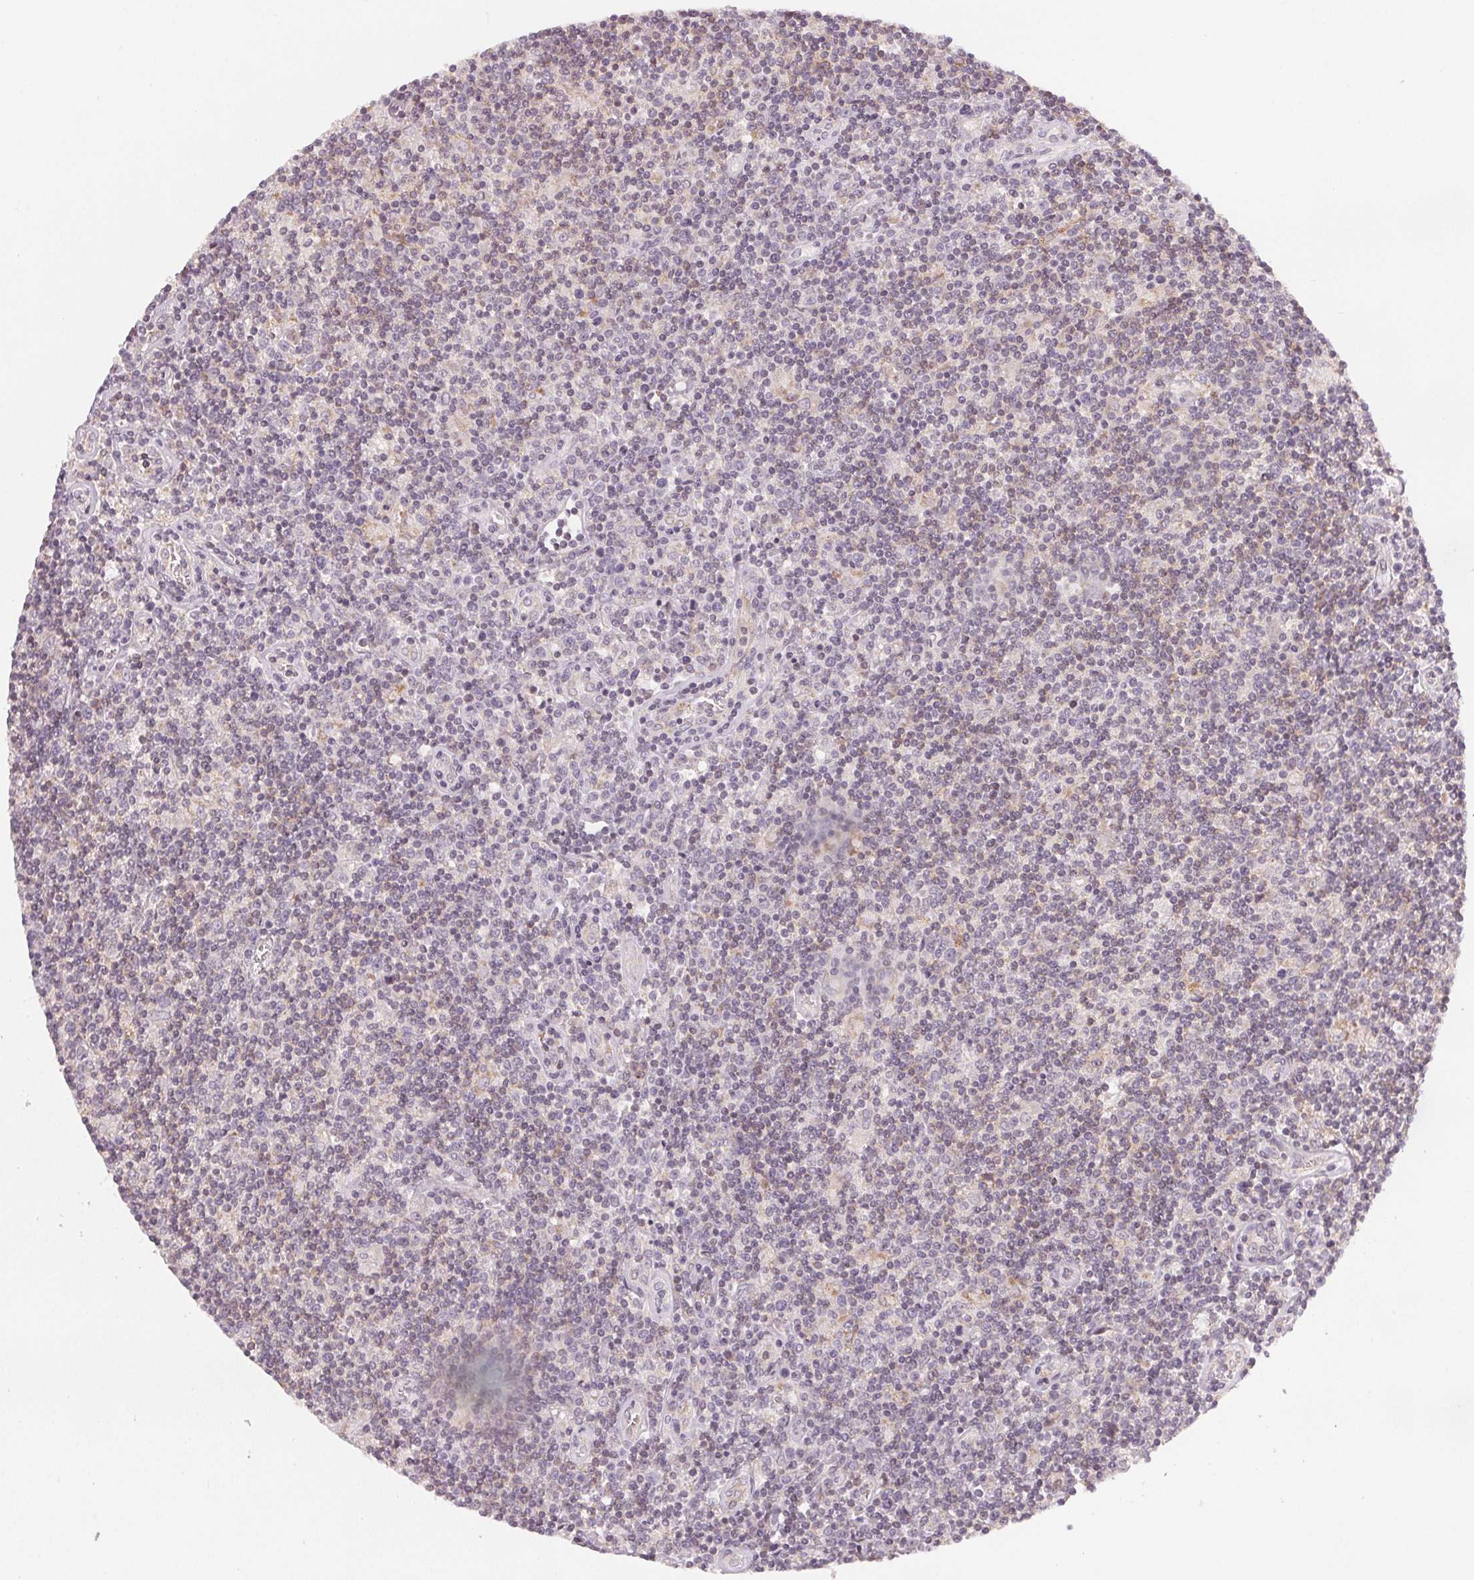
{"staining": {"intensity": "negative", "quantity": "none", "location": "none"}, "tissue": "lymphoma", "cell_type": "Tumor cells", "image_type": "cancer", "snomed": [{"axis": "morphology", "description": "Hodgkin's disease, NOS"}, {"axis": "topography", "description": "Lymph node"}], "caption": "The immunohistochemistry micrograph has no significant expression in tumor cells of lymphoma tissue. The staining is performed using DAB brown chromogen with nuclei counter-stained in using hematoxylin.", "gene": "NCOA4", "patient": {"sex": "male", "age": 40}}